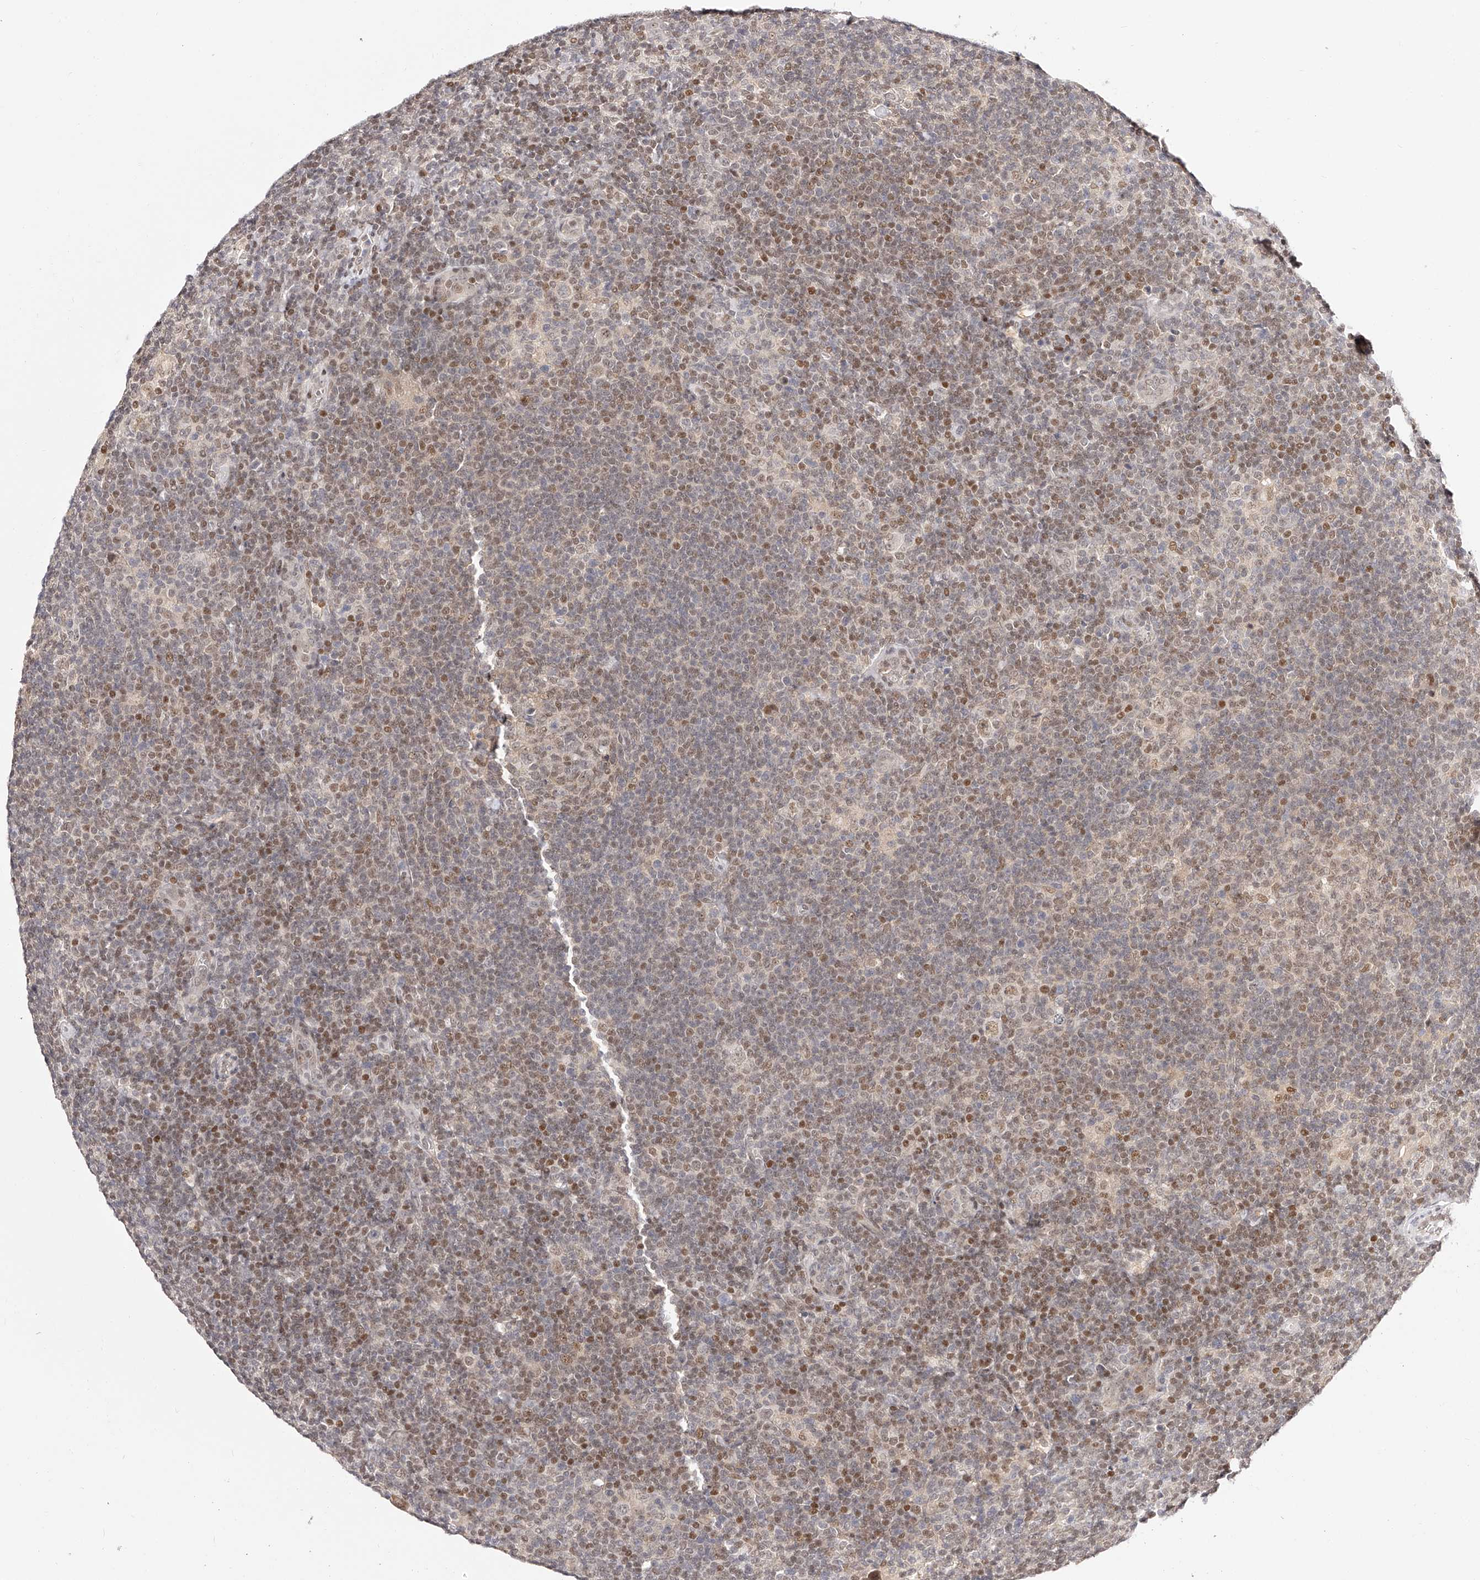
{"staining": {"intensity": "moderate", "quantity": ">75%", "location": "cytoplasmic/membranous,nuclear"}, "tissue": "lymphoma", "cell_type": "Tumor cells", "image_type": "cancer", "snomed": [{"axis": "morphology", "description": "Hodgkin's disease, NOS"}, {"axis": "topography", "description": "Lymph node"}], "caption": "Immunohistochemistry (IHC) micrograph of human Hodgkin's disease stained for a protein (brown), which shows medium levels of moderate cytoplasmic/membranous and nuclear staining in approximately >75% of tumor cells.", "gene": "USF3", "patient": {"sex": "female", "age": 57}}